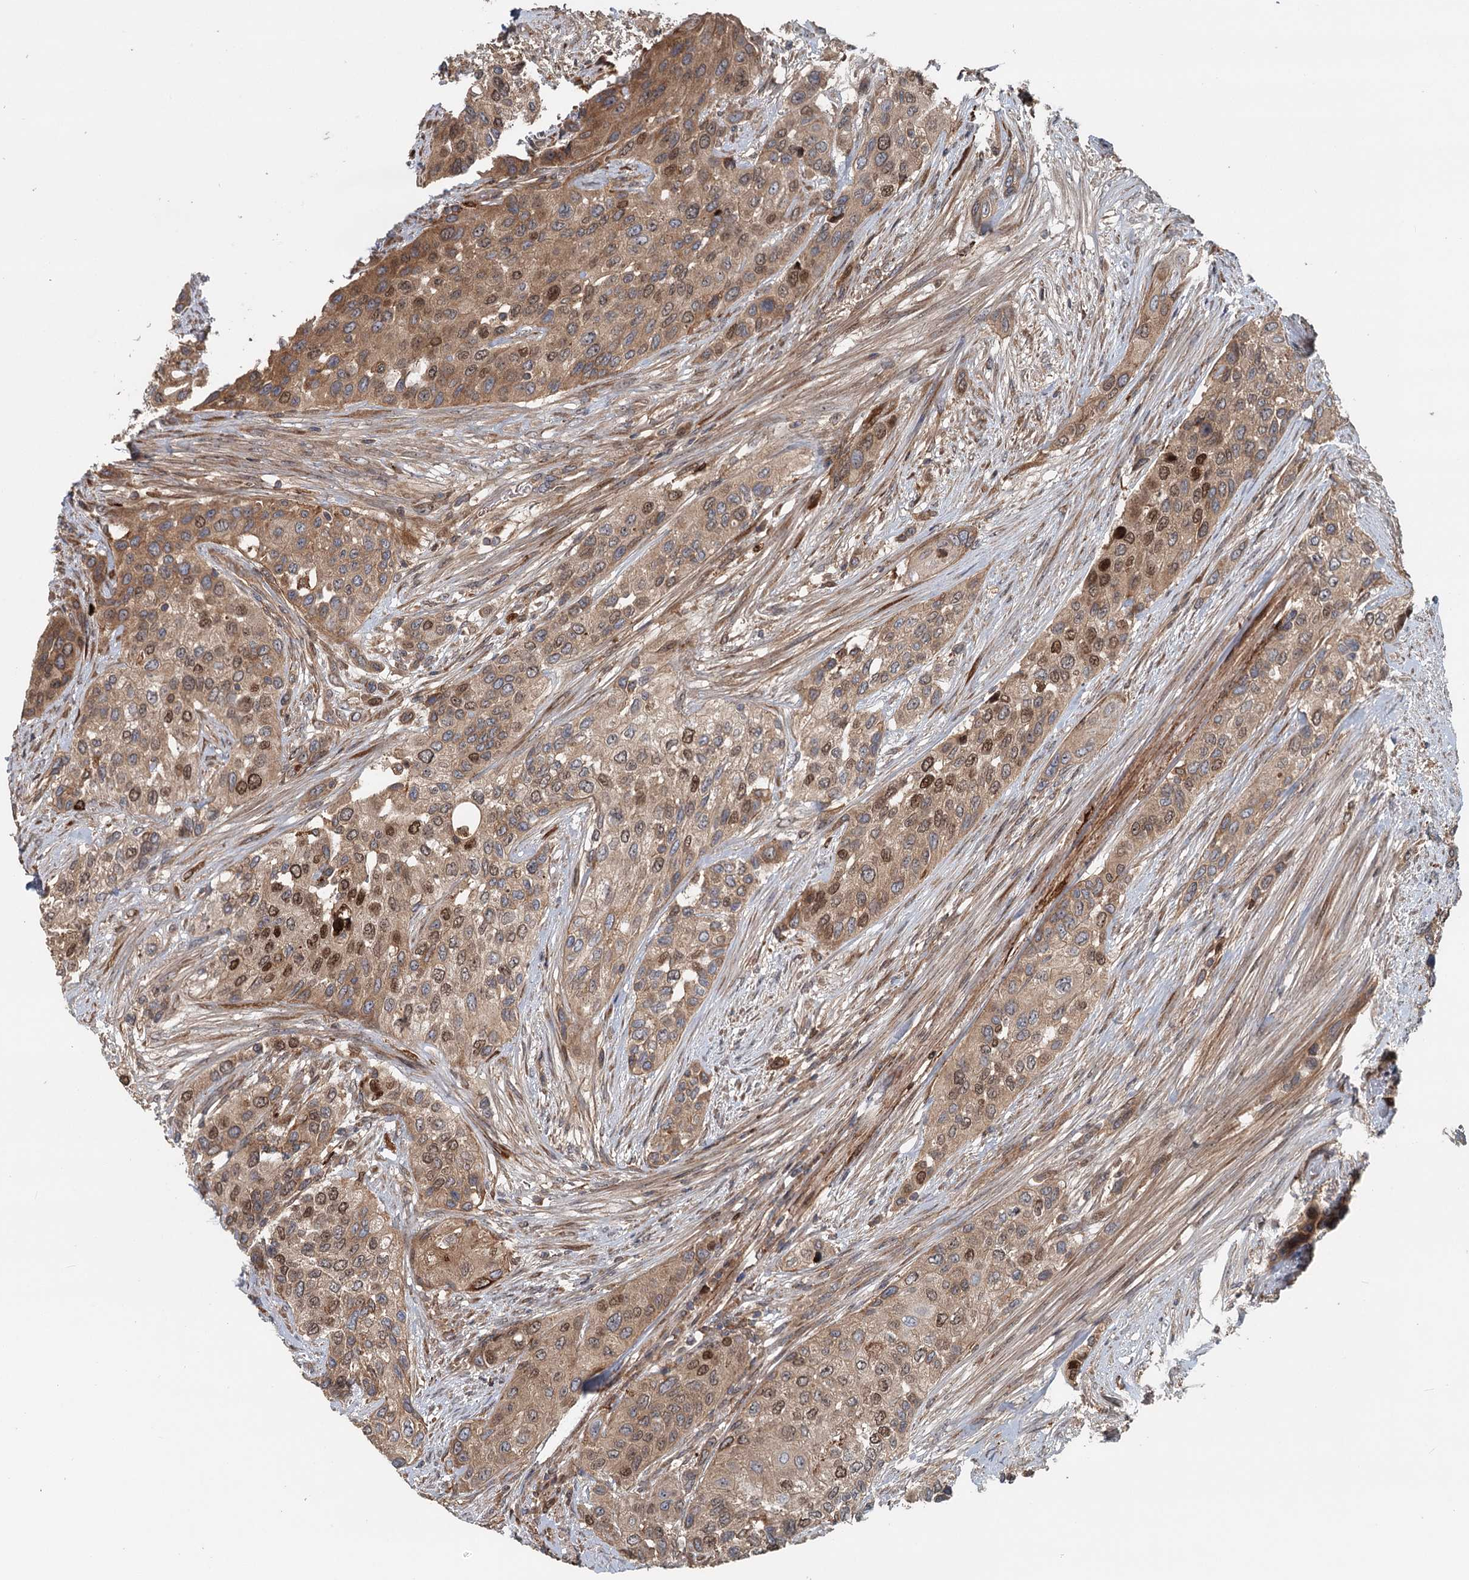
{"staining": {"intensity": "moderate", "quantity": ">75%", "location": "cytoplasmic/membranous,nuclear"}, "tissue": "urothelial cancer", "cell_type": "Tumor cells", "image_type": "cancer", "snomed": [{"axis": "morphology", "description": "Normal tissue, NOS"}, {"axis": "morphology", "description": "Urothelial carcinoma, High grade"}, {"axis": "topography", "description": "Vascular tissue"}, {"axis": "topography", "description": "Urinary bladder"}], "caption": "Protein expression analysis of urothelial cancer demonstrates moderate cytoplasmic/membranous and nuclear positivity in approximately >75% of tumor cells.", "gene": "RNF111", "patient": {"sex": "female", "age": 56}}